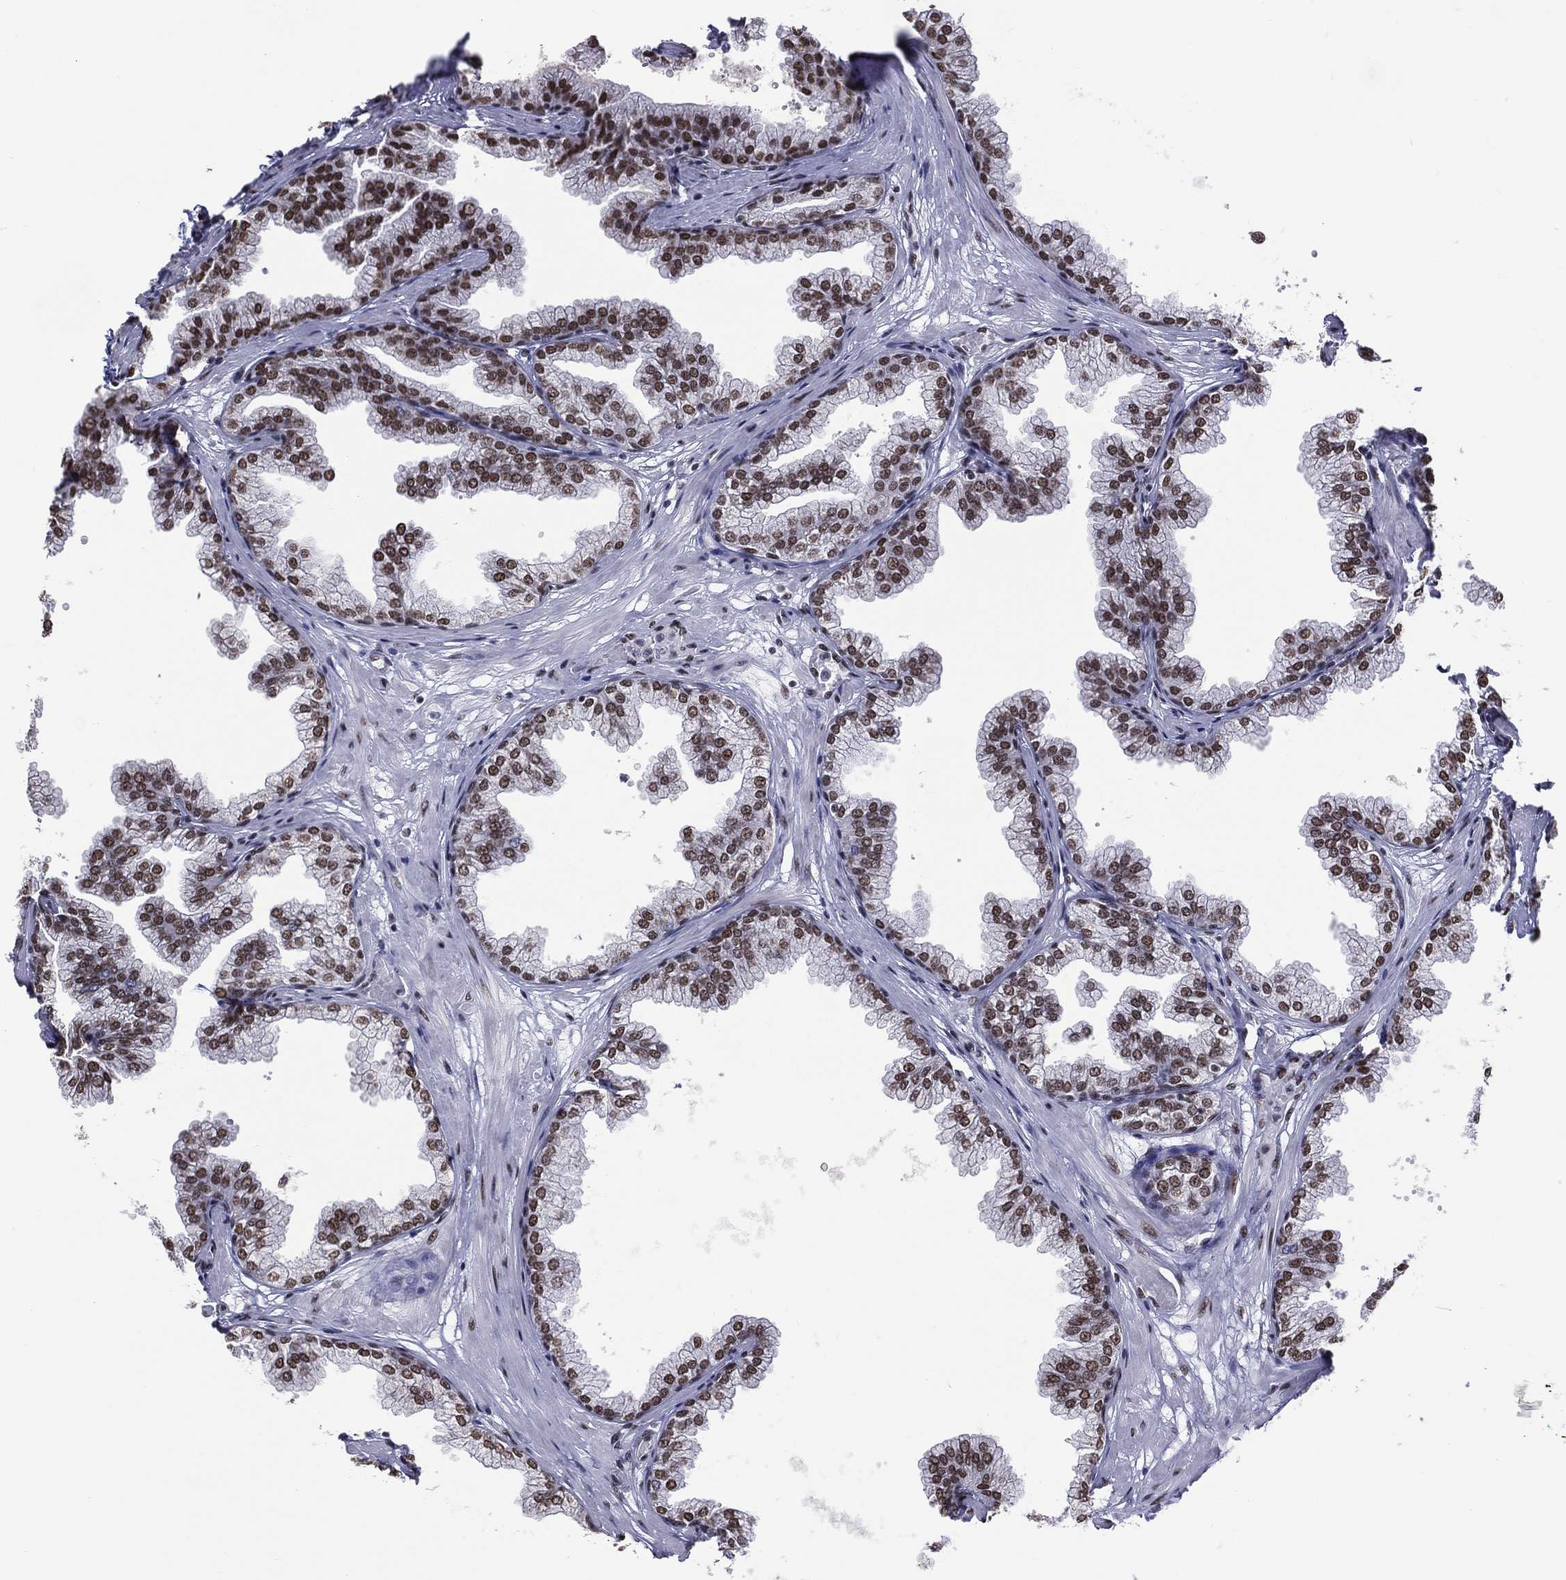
{"staining": {"intensity": "strong", "quantity": ">75%", "location": "nuclear"}, "tissue": "prostate", "cell_type": "Glandular cells", "image_type": "normal", "snomed": [{"axis": "morphology", "description": "Normal tissue, NOS"}, {"axis": "topography", "description": "Prostate"}], "caption": "High-power microscopy captured an immunohistochemistry histopathology image of benign prostate, revealing strong nuclear expression in about >75% of glandular cells. (IHC, brightfield microscopy, high magnification).", "gene": "ZNF7", "patient": {"sex": "male", "age": 37}}